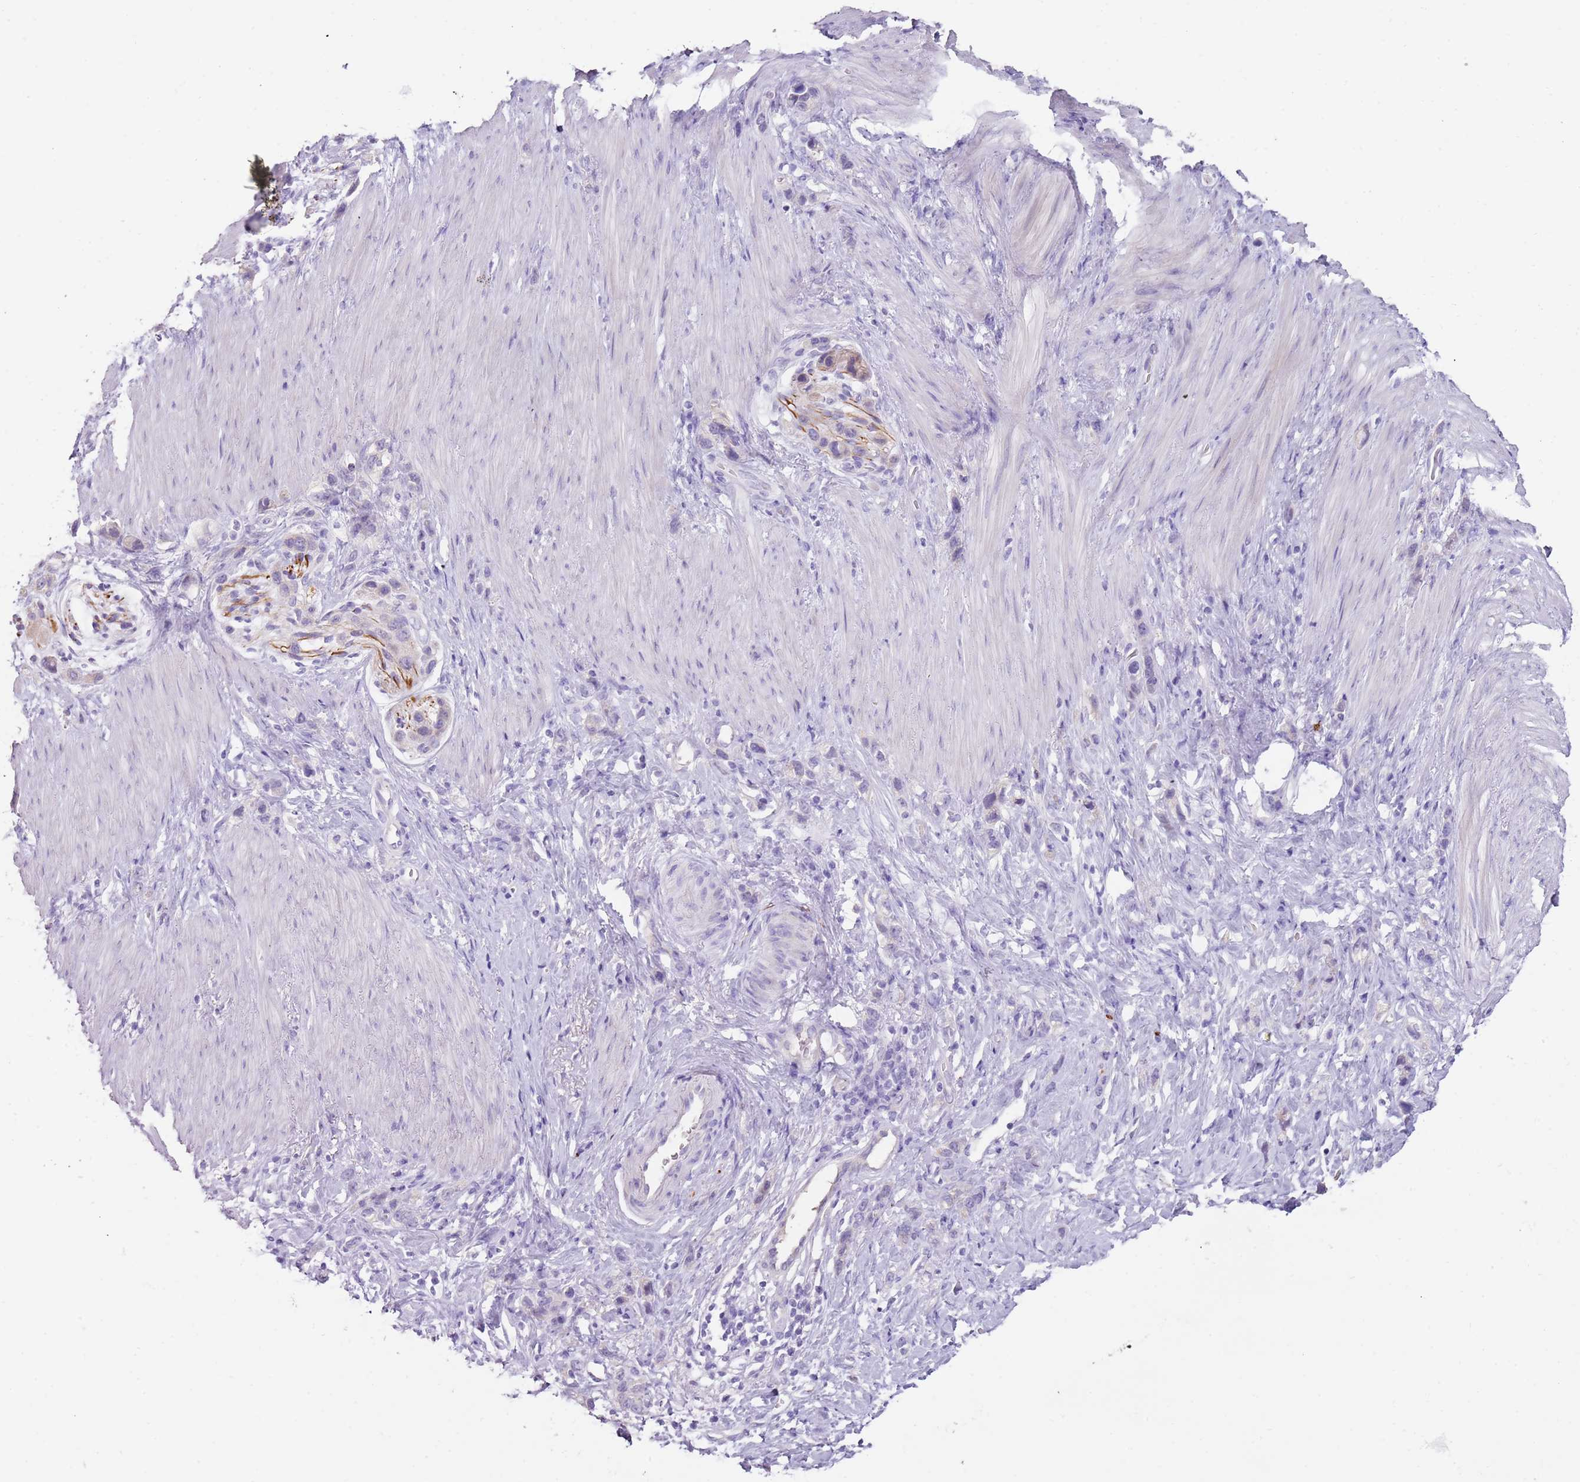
{"staining": {"intensity": "negative", "quantity": "none", "location": "none"}, "tissue": "stomach cancer", "cell_type": "Tumor cells", "image_type": "cancer", "snomed": [{"axis": "morphology", "description": "Adenocarcinoma, NOS"}, {"axis": "topography", "description": "Stomach"}], "caption": "Photomicrograph shows no significant protein positivity in tumor cells of adenocarcinoma (stomach).", "gene": "C2CD3", "patient": {"sex": "female", "age": 65}}